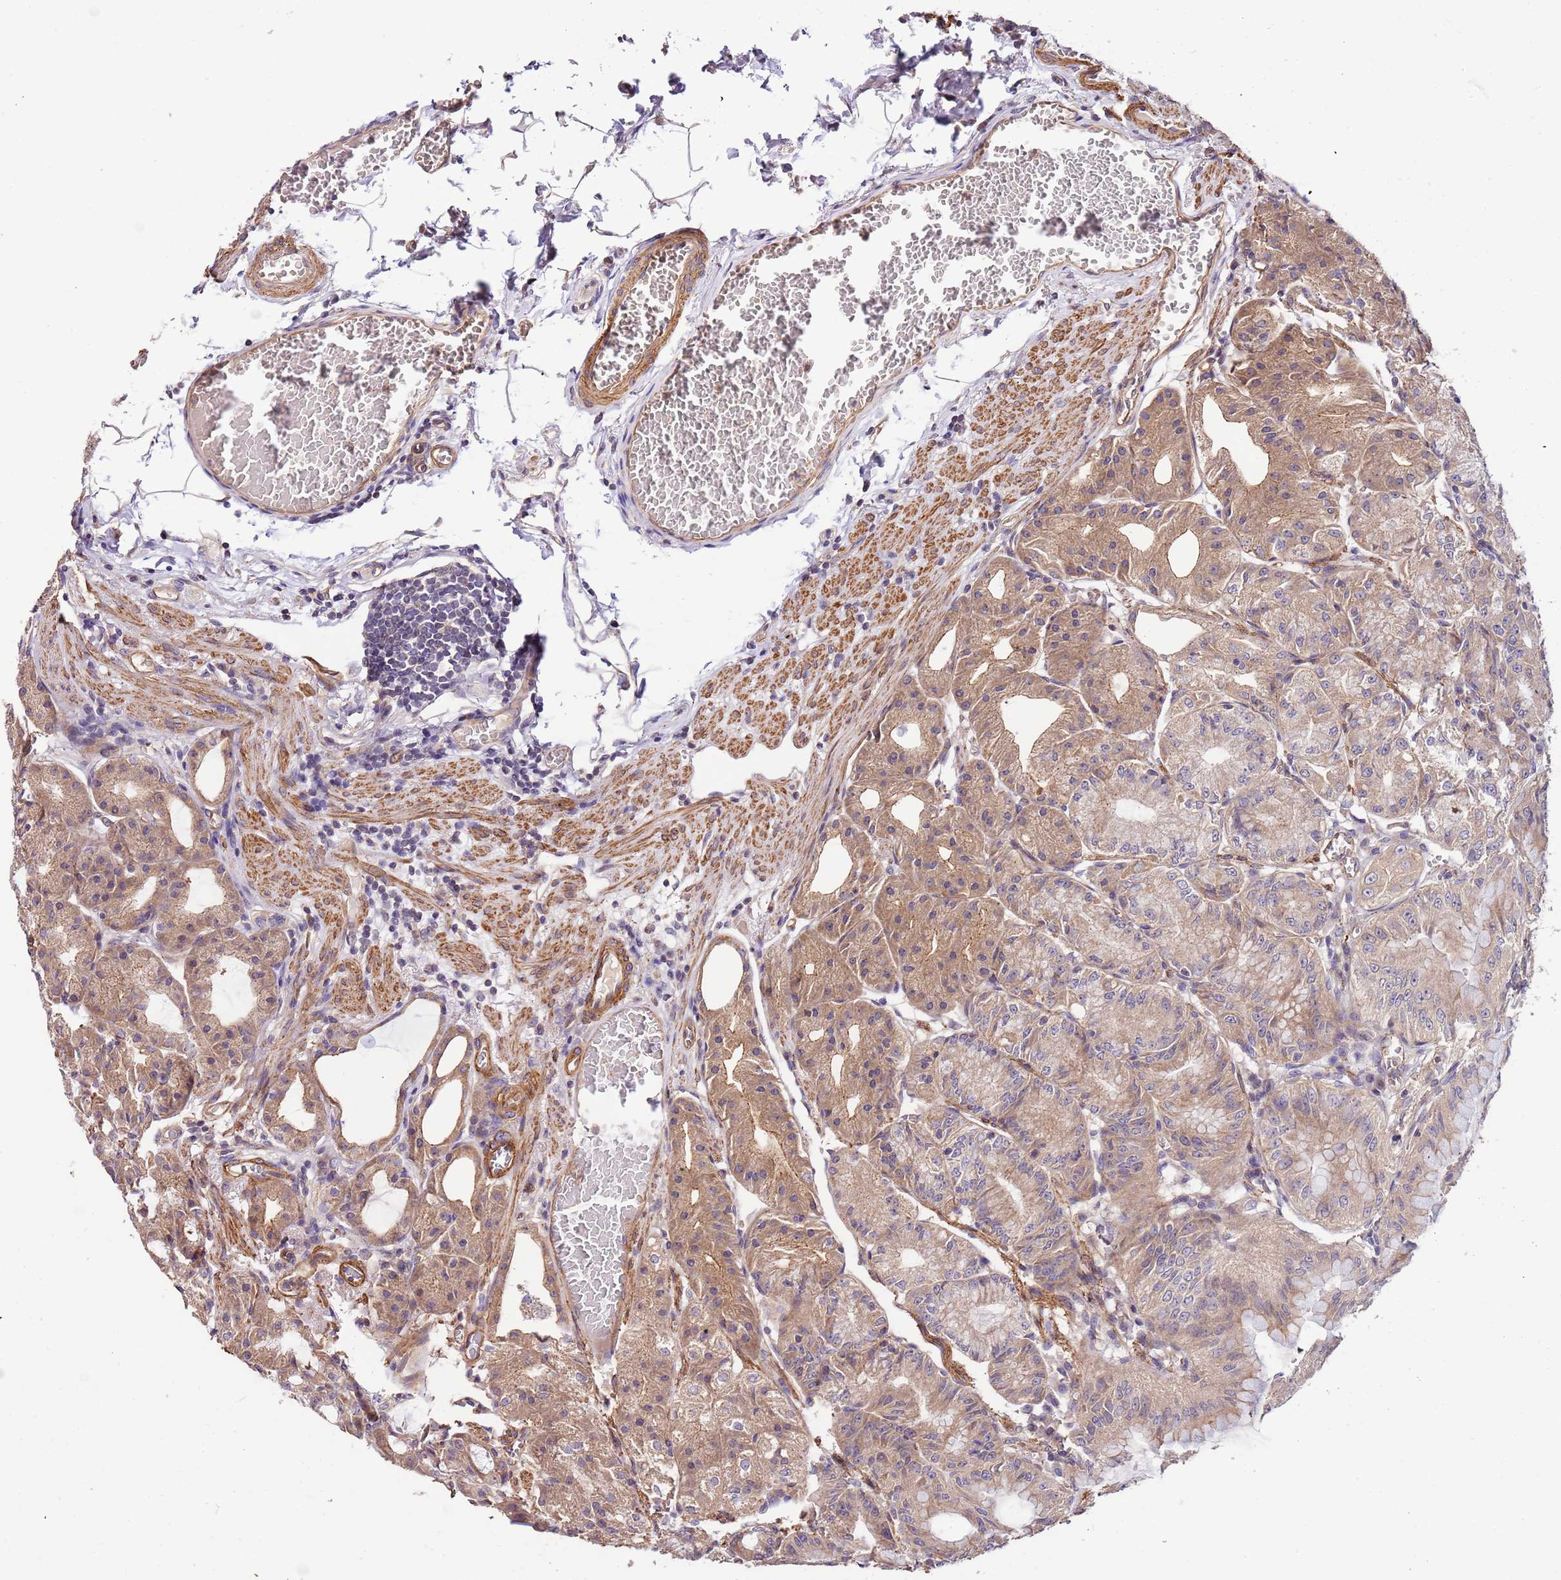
{"staining": {"intensity": "moderate", "quantity": ">75%", "location": "cytoplasmic/membranous"}, "tissue": "stomach", "cell_type": "Glandular cells", "image_type": "normal", "snomed": [{"axis": "morphology", "description": "Normal tissue, NOS"}, {"axis": "topography", "description": "Stomach, upper"}, {"axis": "topography", "description": "Stomach, lower"}], "caption": "Immunohistochemistry (IHC) image of normal stomach stained for a protein (brown), which exhibits medium levels of moderate cytoplasmic/membranous positivity in about >75% of glandular cells.", "gene": "LAMB4", "patient": {"sex": "male", "age": 71}}